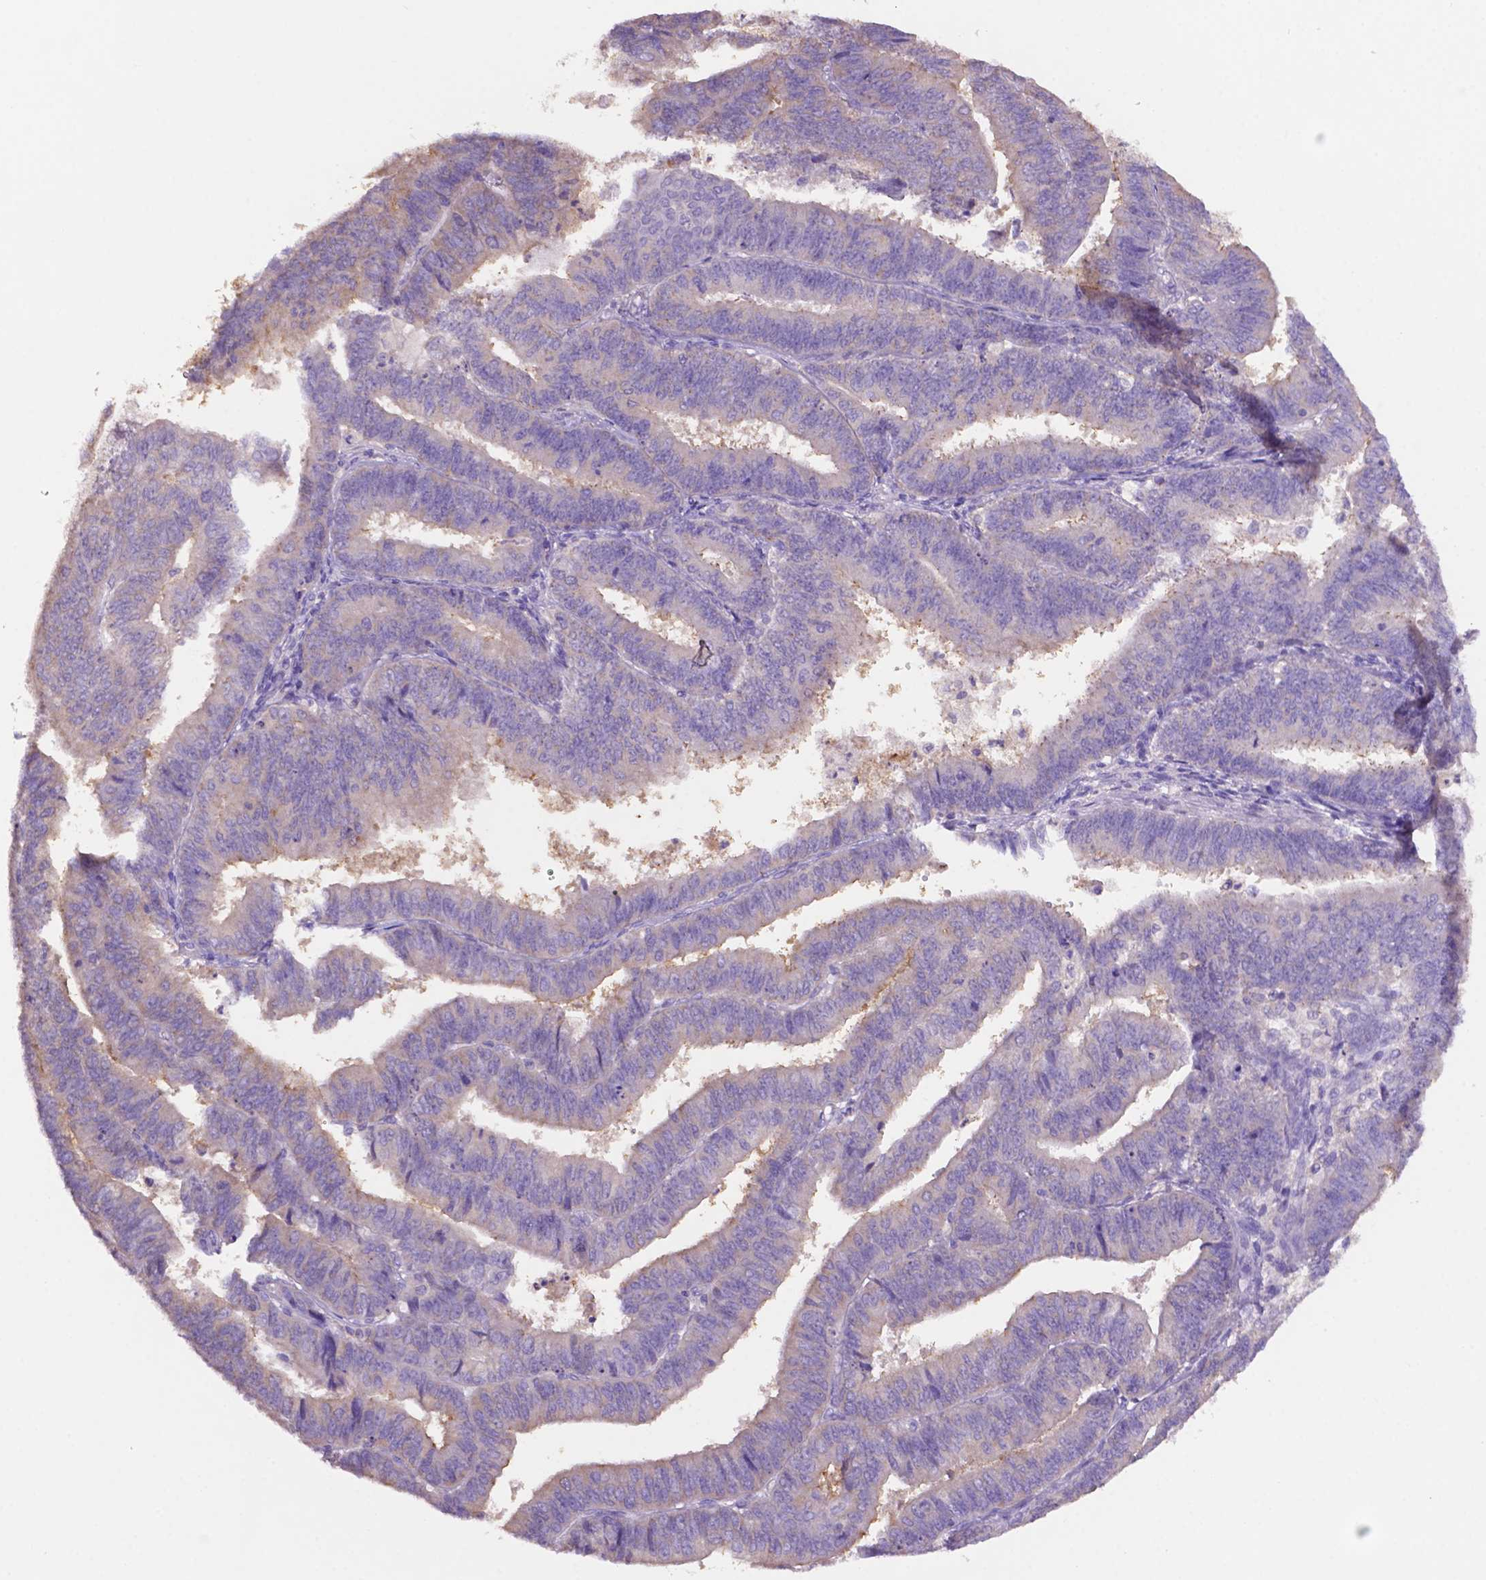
{"staining": {"intensity": "moderate", "quantity": "<25%", "location": "cytoplasmic/membranous"}, "tissue": "endometrial cancer", "cell_type": "Tumor cells", "image_type": "cancer", "snomed": [{"axis": "morphology", "description": "Adenocarcinoma, NOS"}, {"axis": "topography", "description": "Endometrium"}], "caption": "A micrograph showing moderate cytoplasmic/membranous positivity in approximately <25% of tumor cells in adenocarcinoma (endometrial), as visualized by brown immunohistochemical staining.", "gene": "PRPS2", "patient": {"sex": "female", "age": 73}}